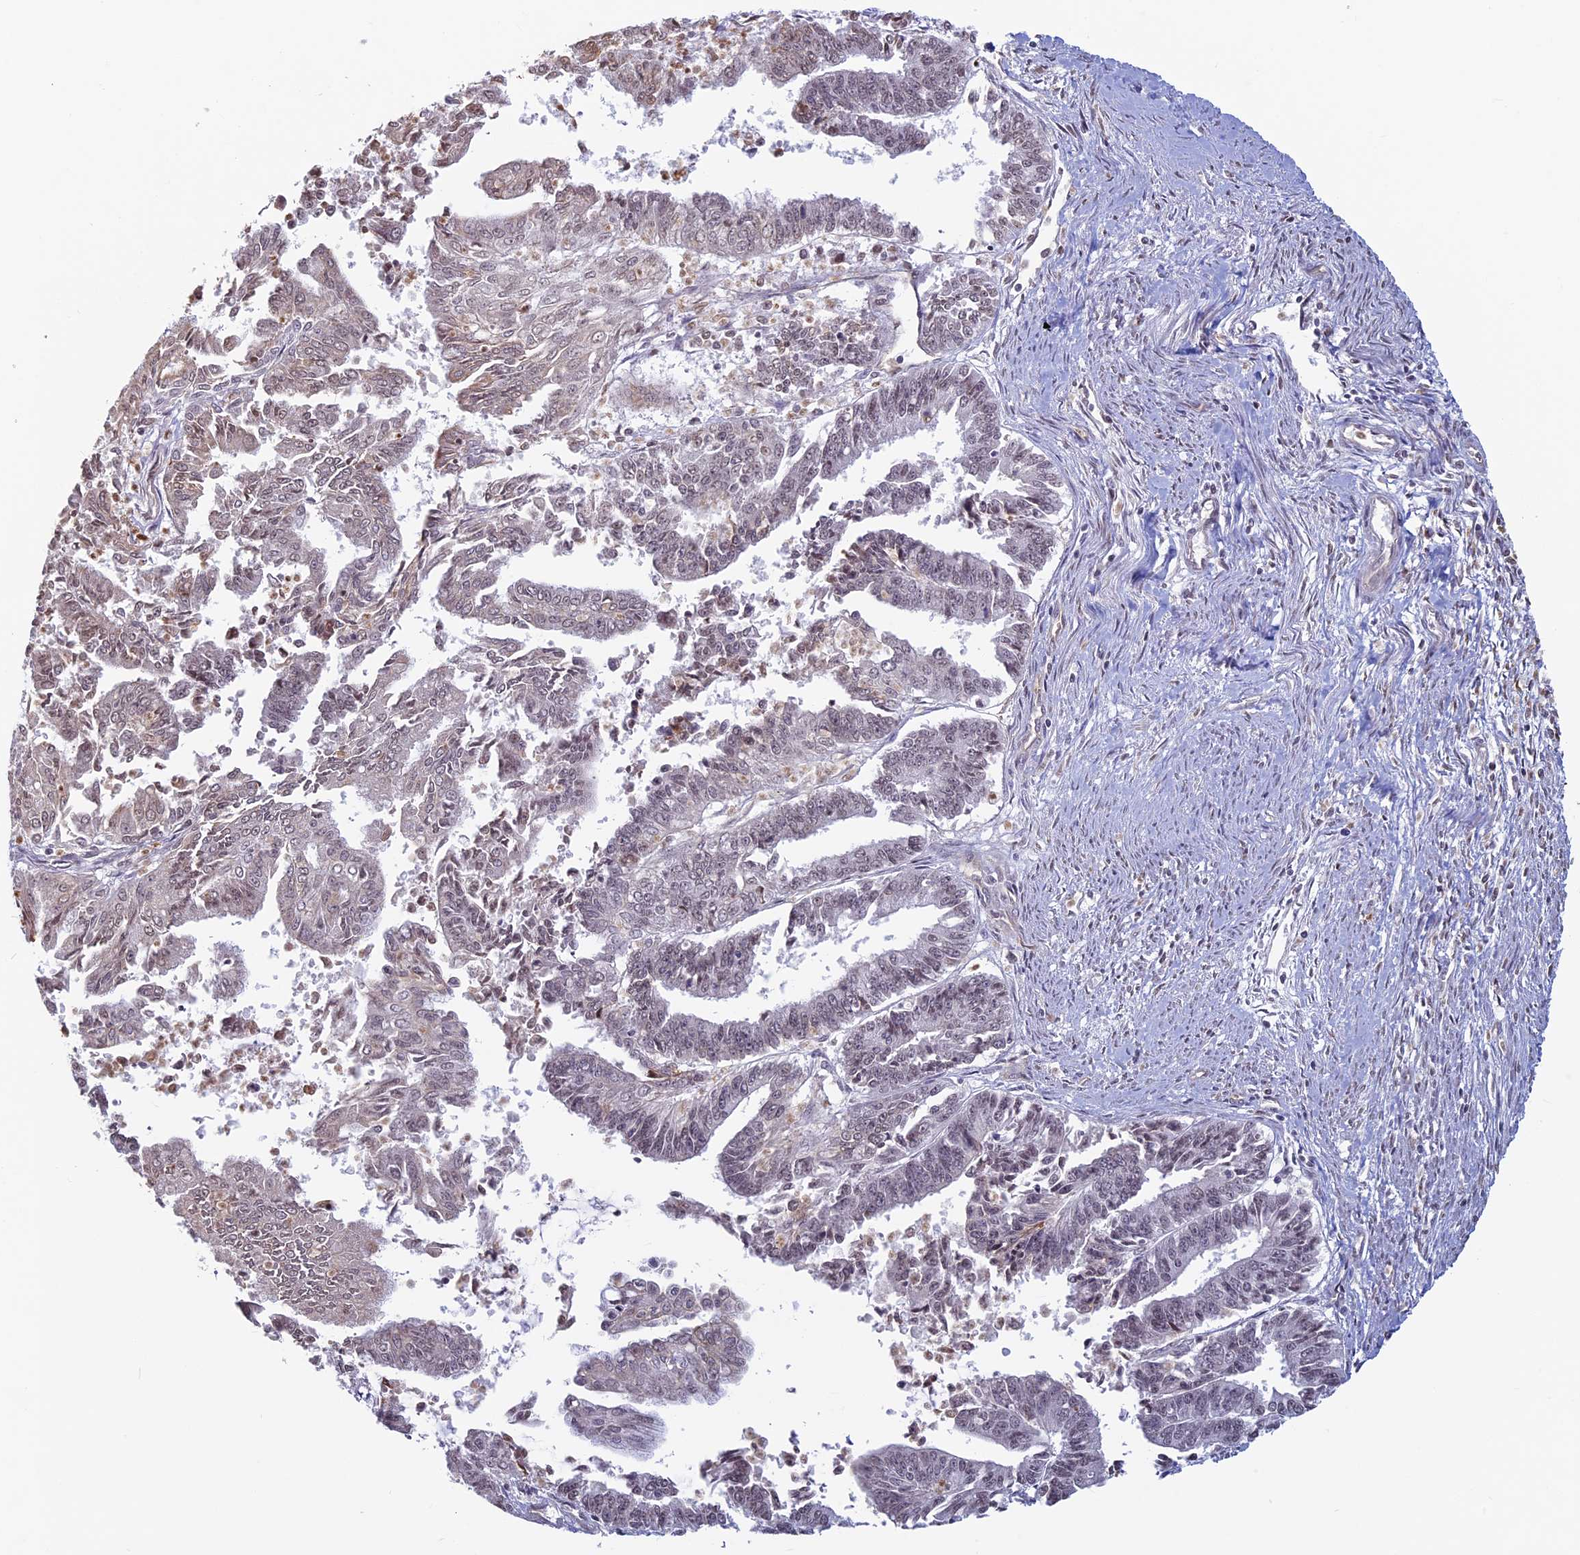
{"staining": {"intensity": "weak", "quantity": "25%-75%", "location": "nuclear"}, "tissue": "endometrial cancer", "cell_type": "Tumor cells", "image_type": "cancer", "snomed": [{"axis": "morphology", "description": "Adenocarcinoma, NOS"}, {"axis": "topography", "description": "Endometrium"}], "caption": "Tumor cells reveal low levels of weak nuclear staining in about 25%-75% of cells in endometrial cancer (adenocarcinoma).", "gene": "SPIRE1", "patient": {"sex": "female", "age": 73}}